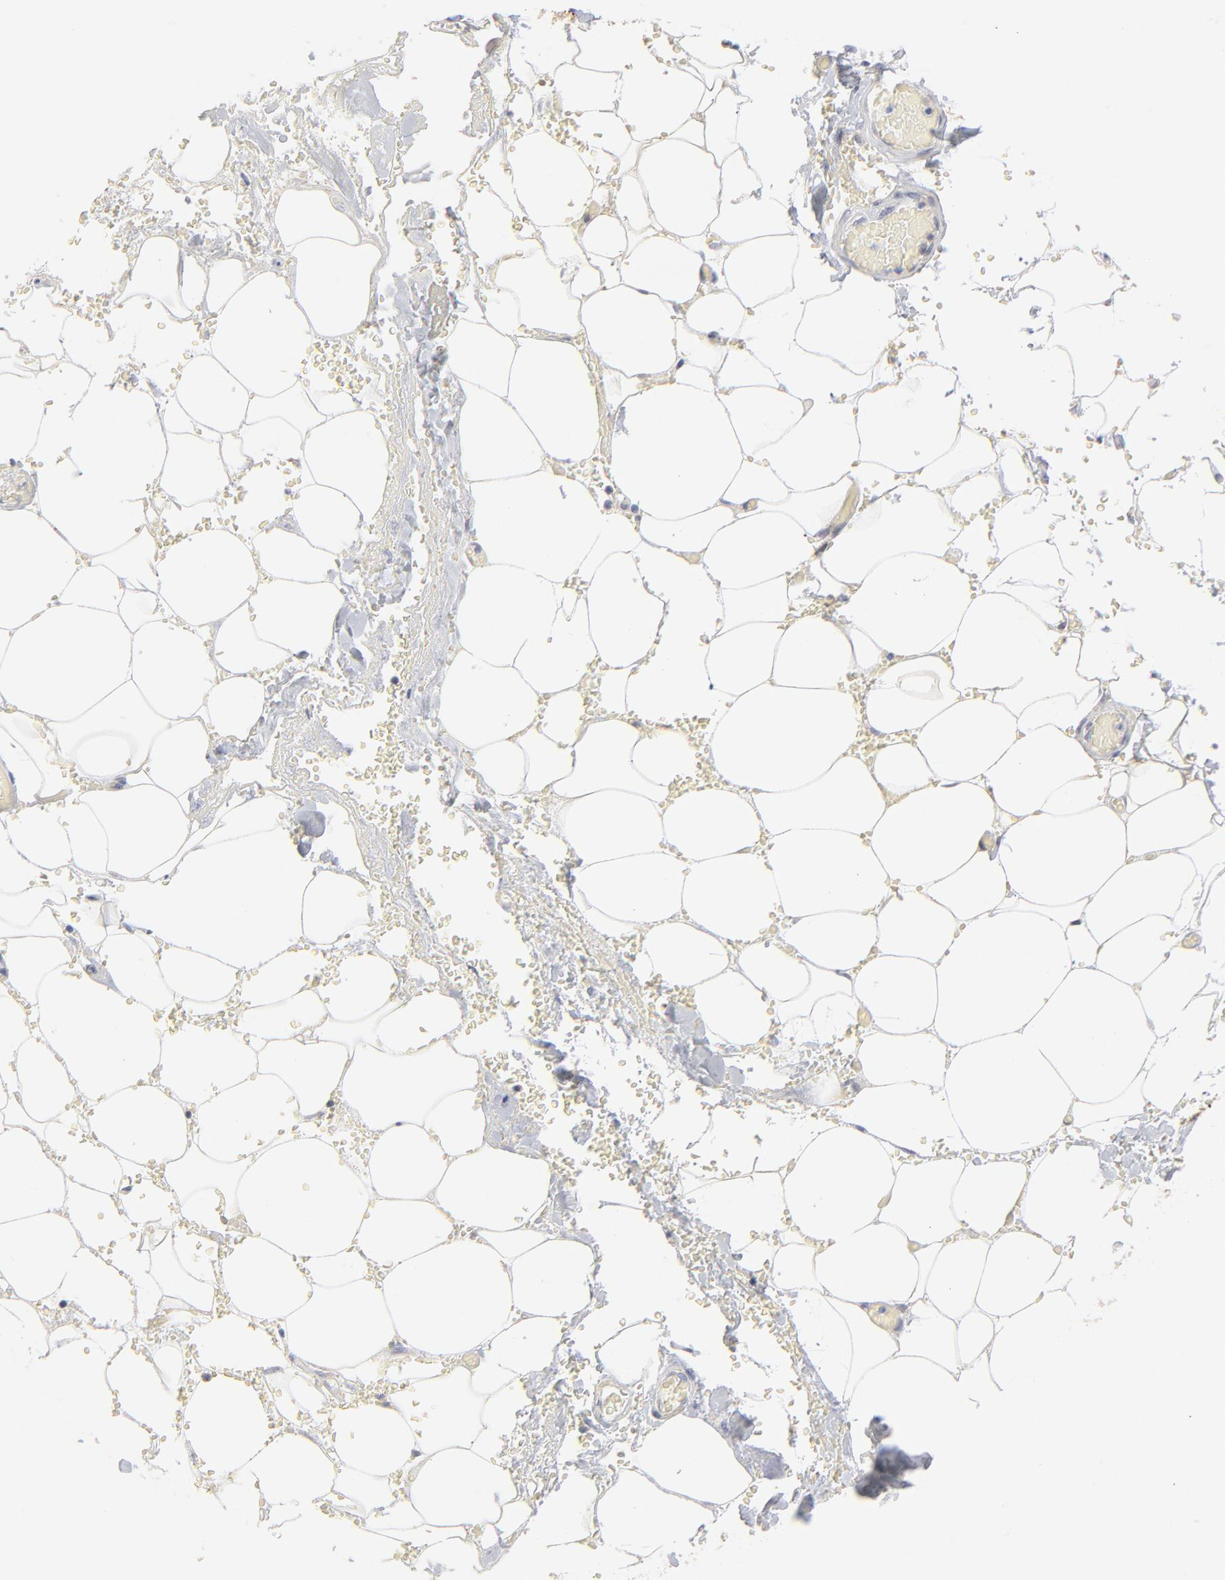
{"staining": {"intensity": "negative", "quantity": "none", "location": "none"}, "tissue": "adipose tissue", "cell_type": "Adipocytes", "image_type": "normal", "snomed": [{"axis": "morphology", "description": "Normal tissue, NOS"}, {"axis": "morphology", "description": "Cholangiocarcinoma"}, {"axis": "topography", "description": "Liver"}, {"axis": "topography", "description": "Peripheral nerve tissue"}], "caption": "This is a histopathology image of immunohistochemistry (IHC) staining of normal adipose tissue, which shows no expression in adipocytes. (DAB IHC, high magnification).", "gene": "AURKA", "patient": {"sex": "male", "age": 50}}